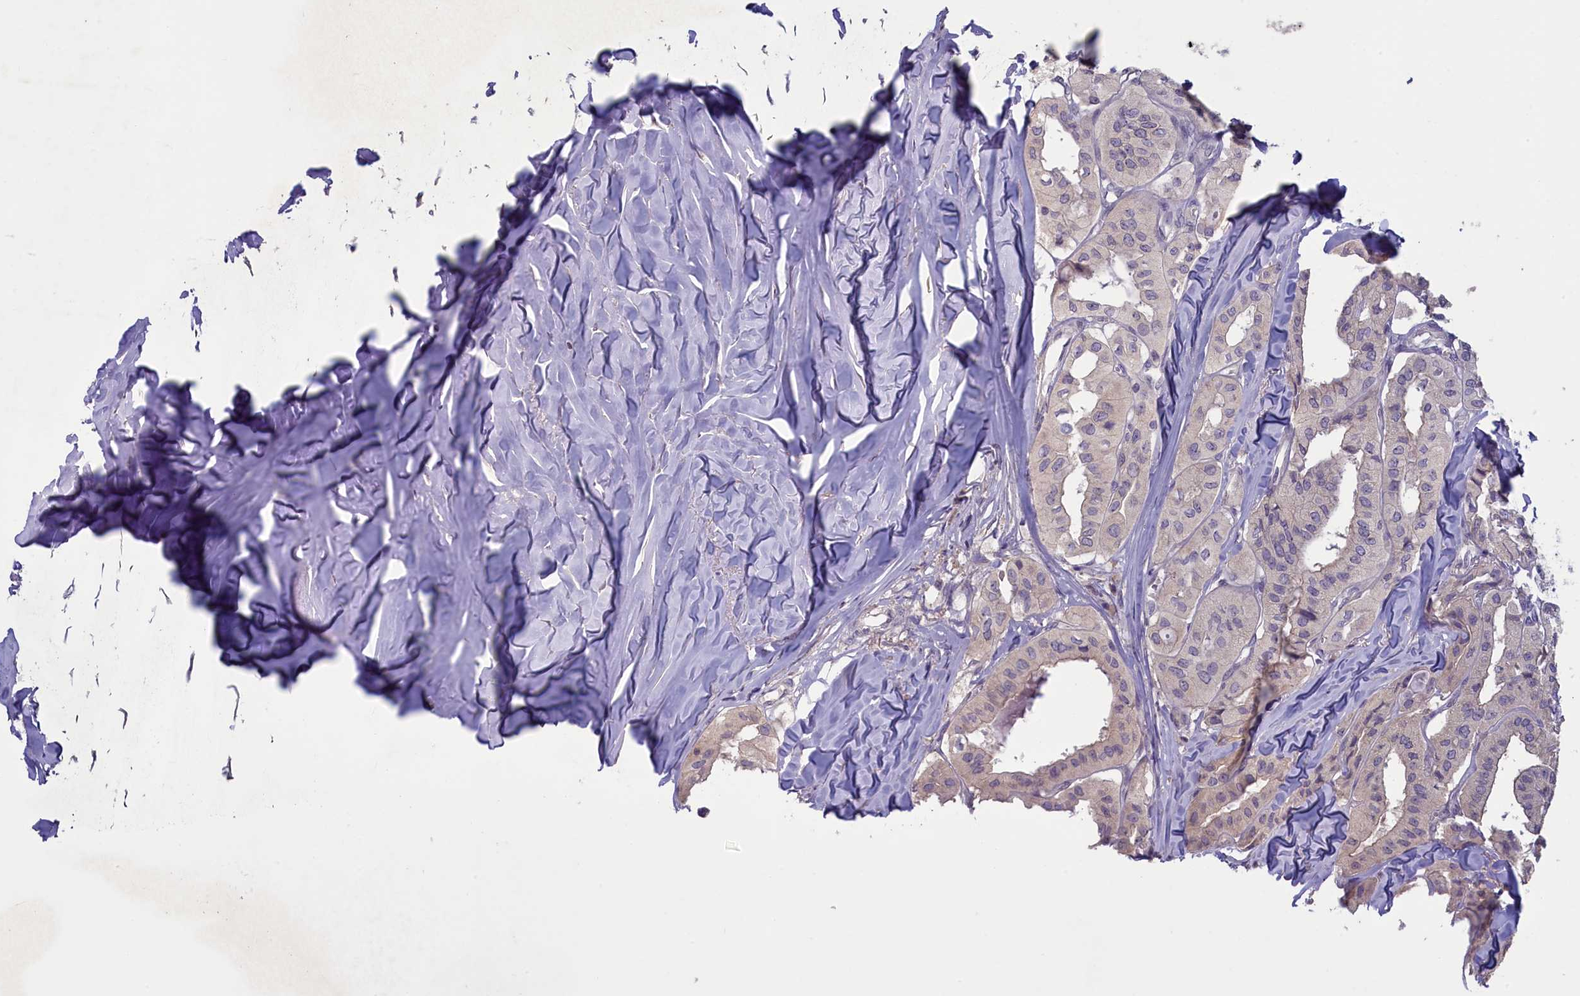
{"staining": {"intensity": "negative", "quantity": "none", "location": "none"}, "tissue": "thyroid cancer", "cell_type": "Tumor cells", "image_type": "cancer", "snomed": [{"axis": "morphology", "description": "Papillary adenocarcinoma, NOS"}, {"axis": "topography", "description": "Thyroid gland"}], "caption": "Tumor cells are negative for brown protein staining in thyroid papillary adenocarcinoma. (Immunohistochemistry, brightfield microscopy, high magnification).", "gene": "ATF7IP2", "patient": {"sex": "female", "age": 59}}